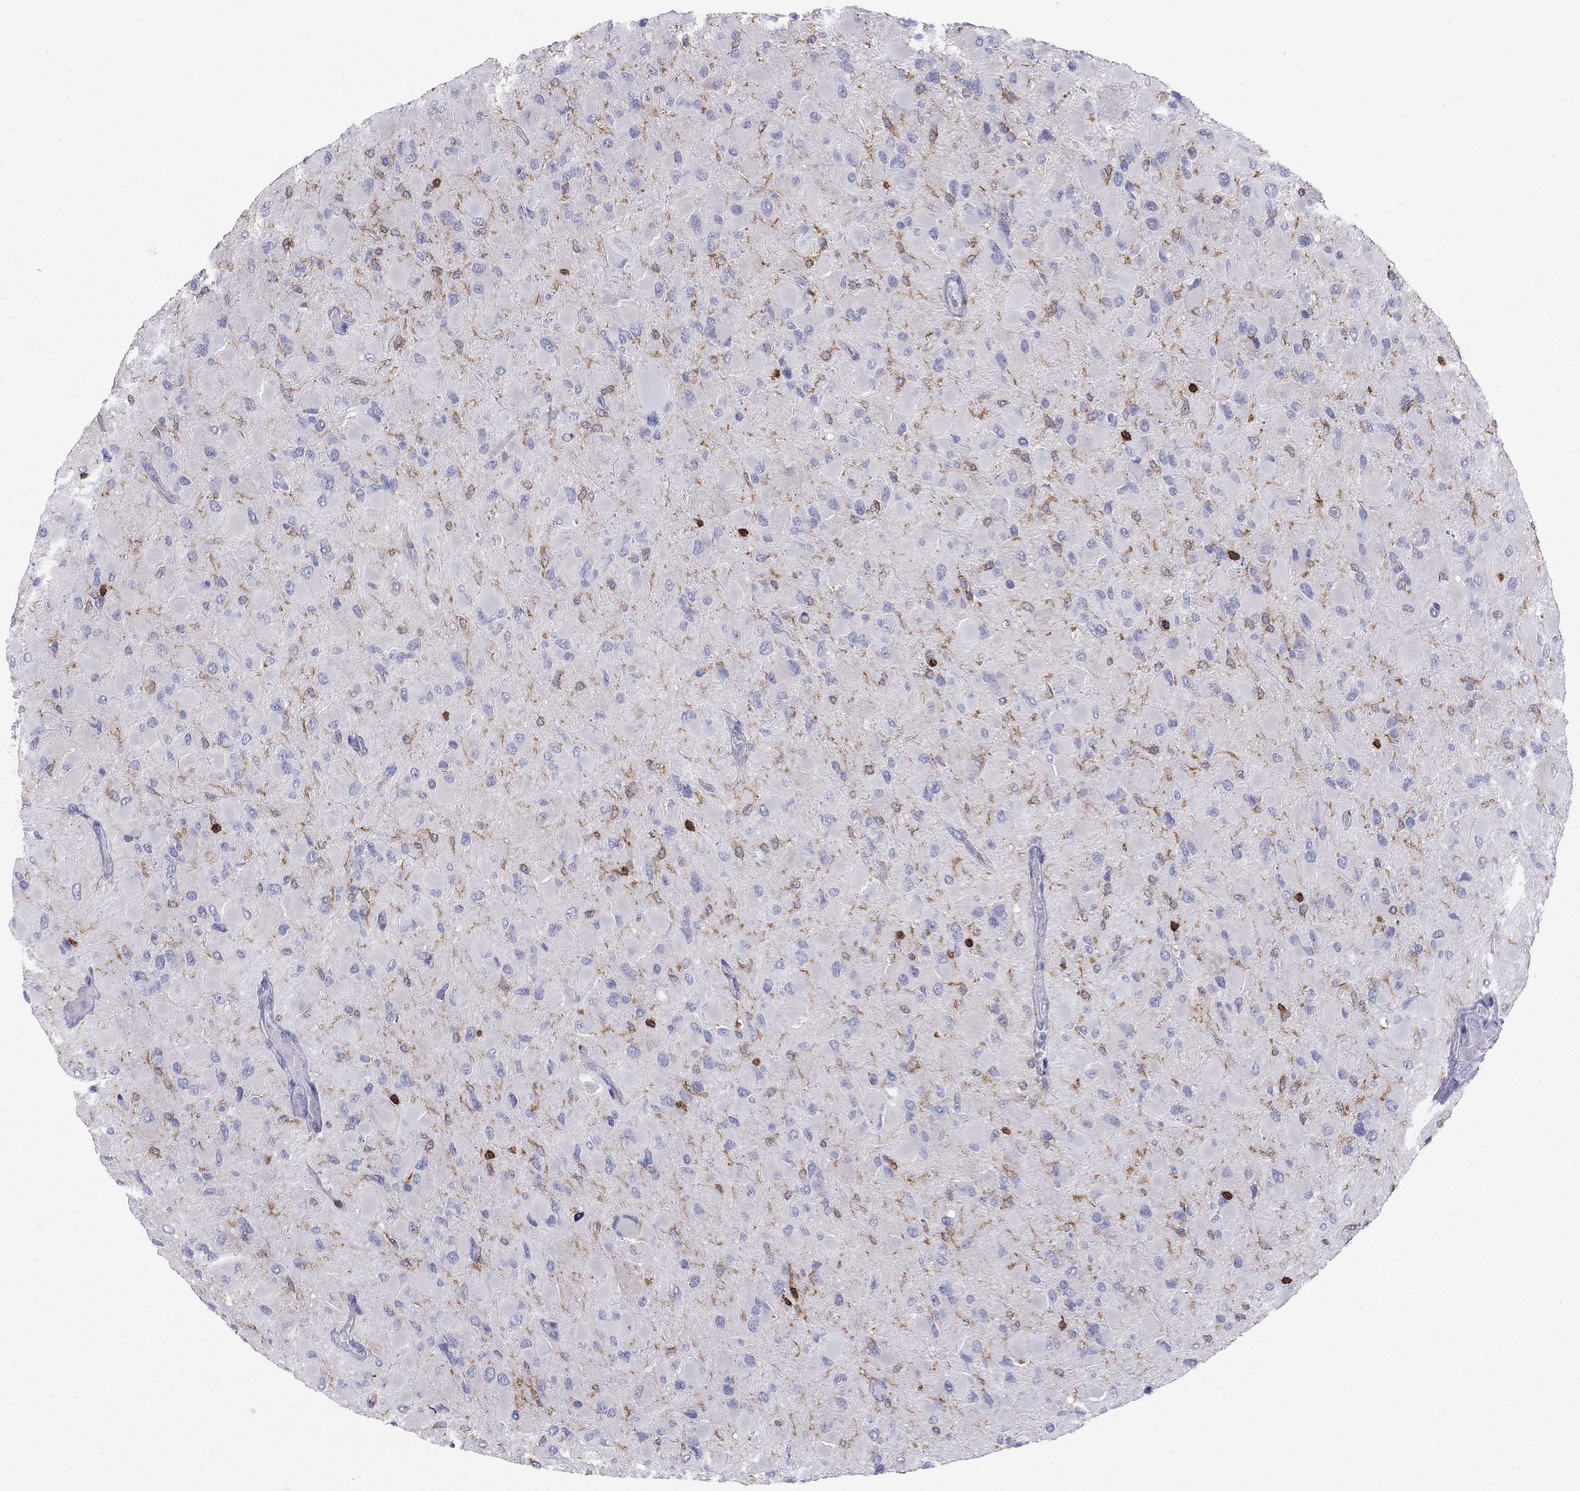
{"staining": {"intensity": "negative", "quantity": "none", "location": "none"}, "tissue": "glioma", "cell_type": "Tumor cells", "image_type": "cancer", "snomed": [{"axis": "morphology", "description": "Glioma, malignant, High grade"}, {"axis": "topography", "description": "Cerebral cortex"}], "caption": "Tumor cells are negative for protein expression in human glioma.", "gene": "MND1", "patient": {"sex": "female", "age": 36}}